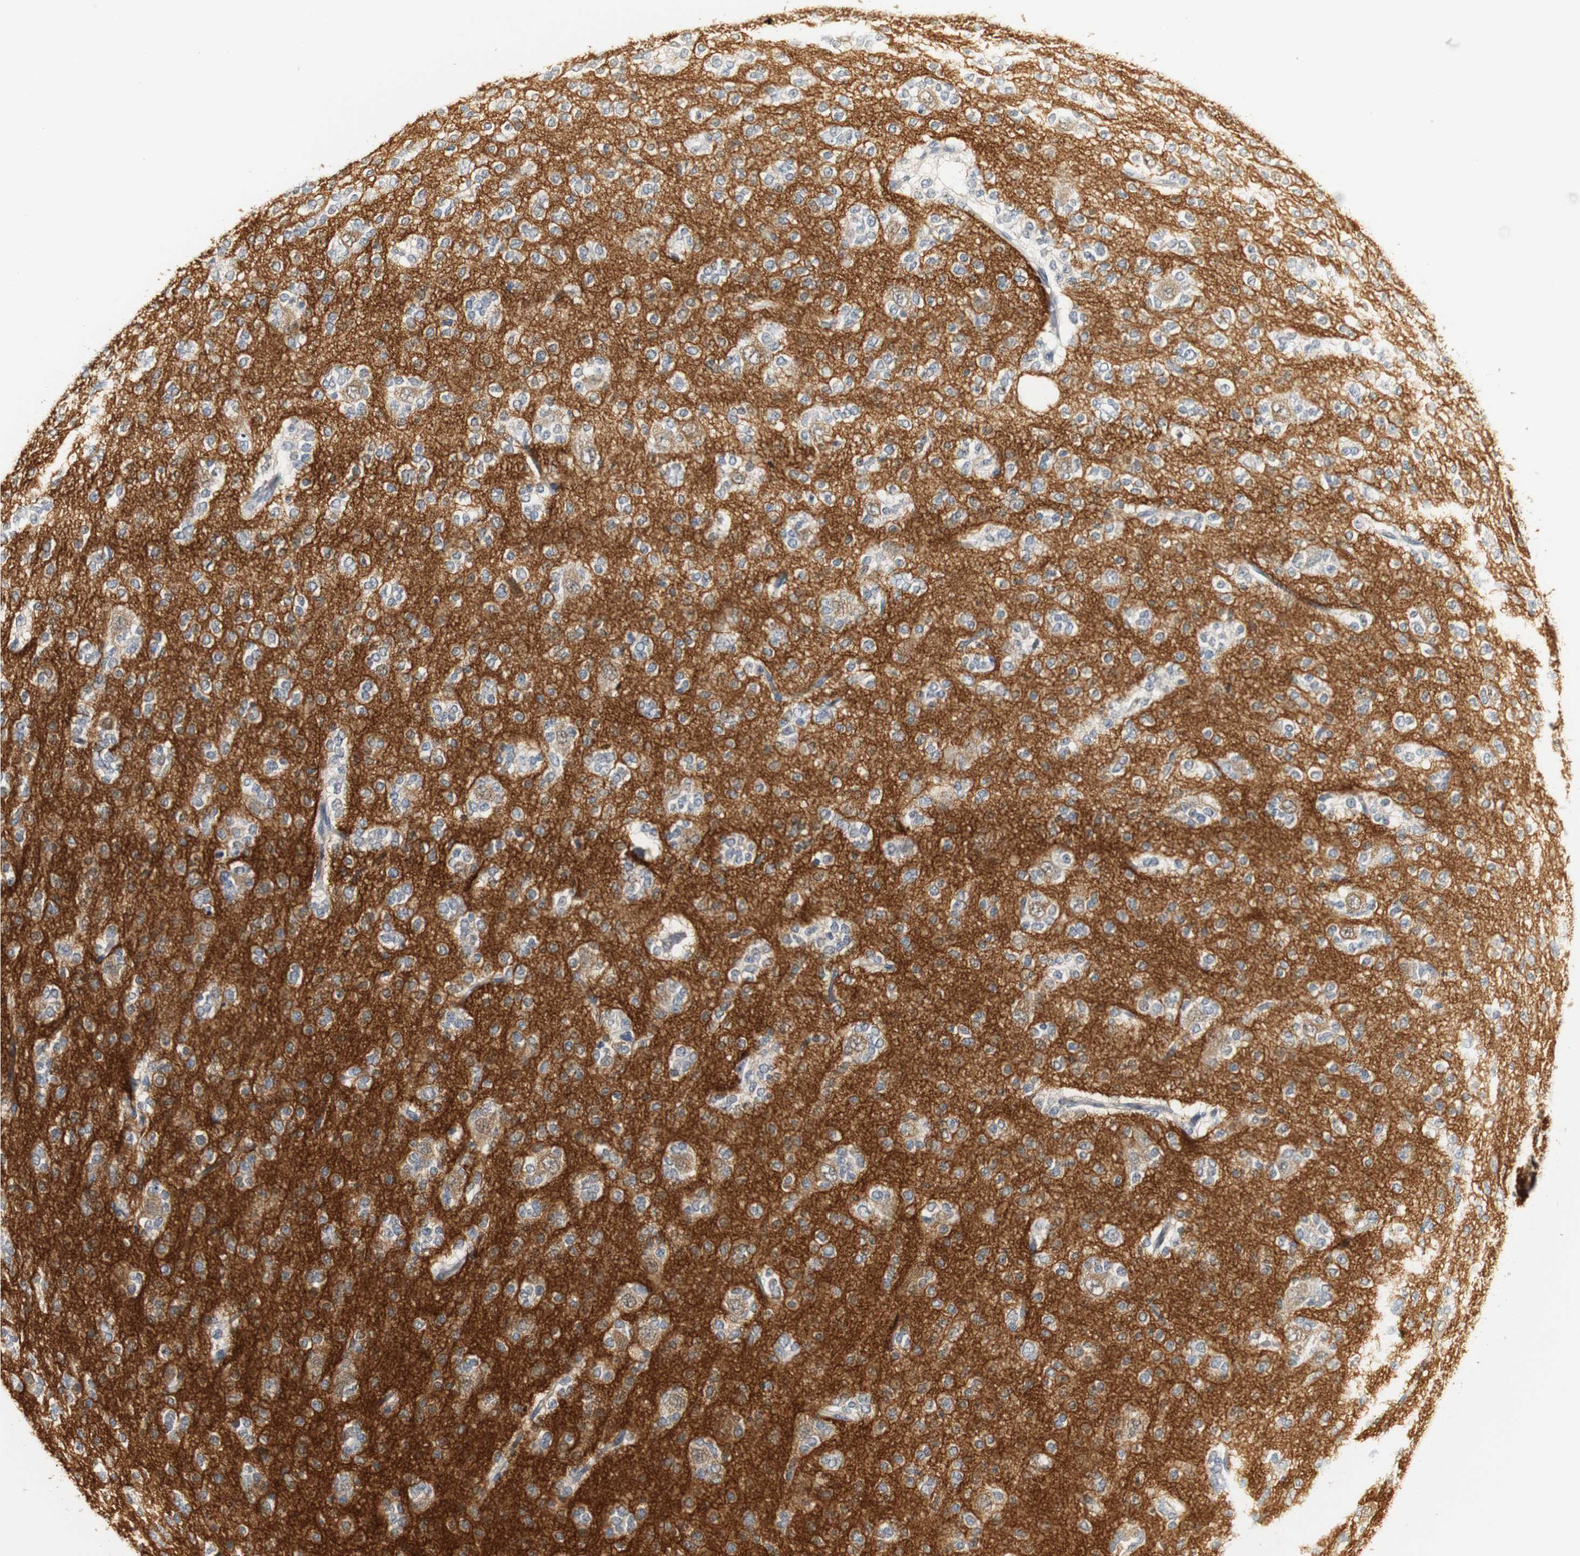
{"staining": {"intensity": "negative", "quantity": "none", "location": "none"}, "tissue": "glioma", "cell_type": "Tumor cells", "image_type": "cancer", "snomed": [{"axis": "morphology", "description": "Glioma, malignant, Low grade"}, {"axis": "topography", "description": "Brain"}], "caption": "IHC of low-grade glioma (malignant) reveals no staining in tumor cells.", "gene": "SYT7", "patient": {"sex": "male", "age": 38}}